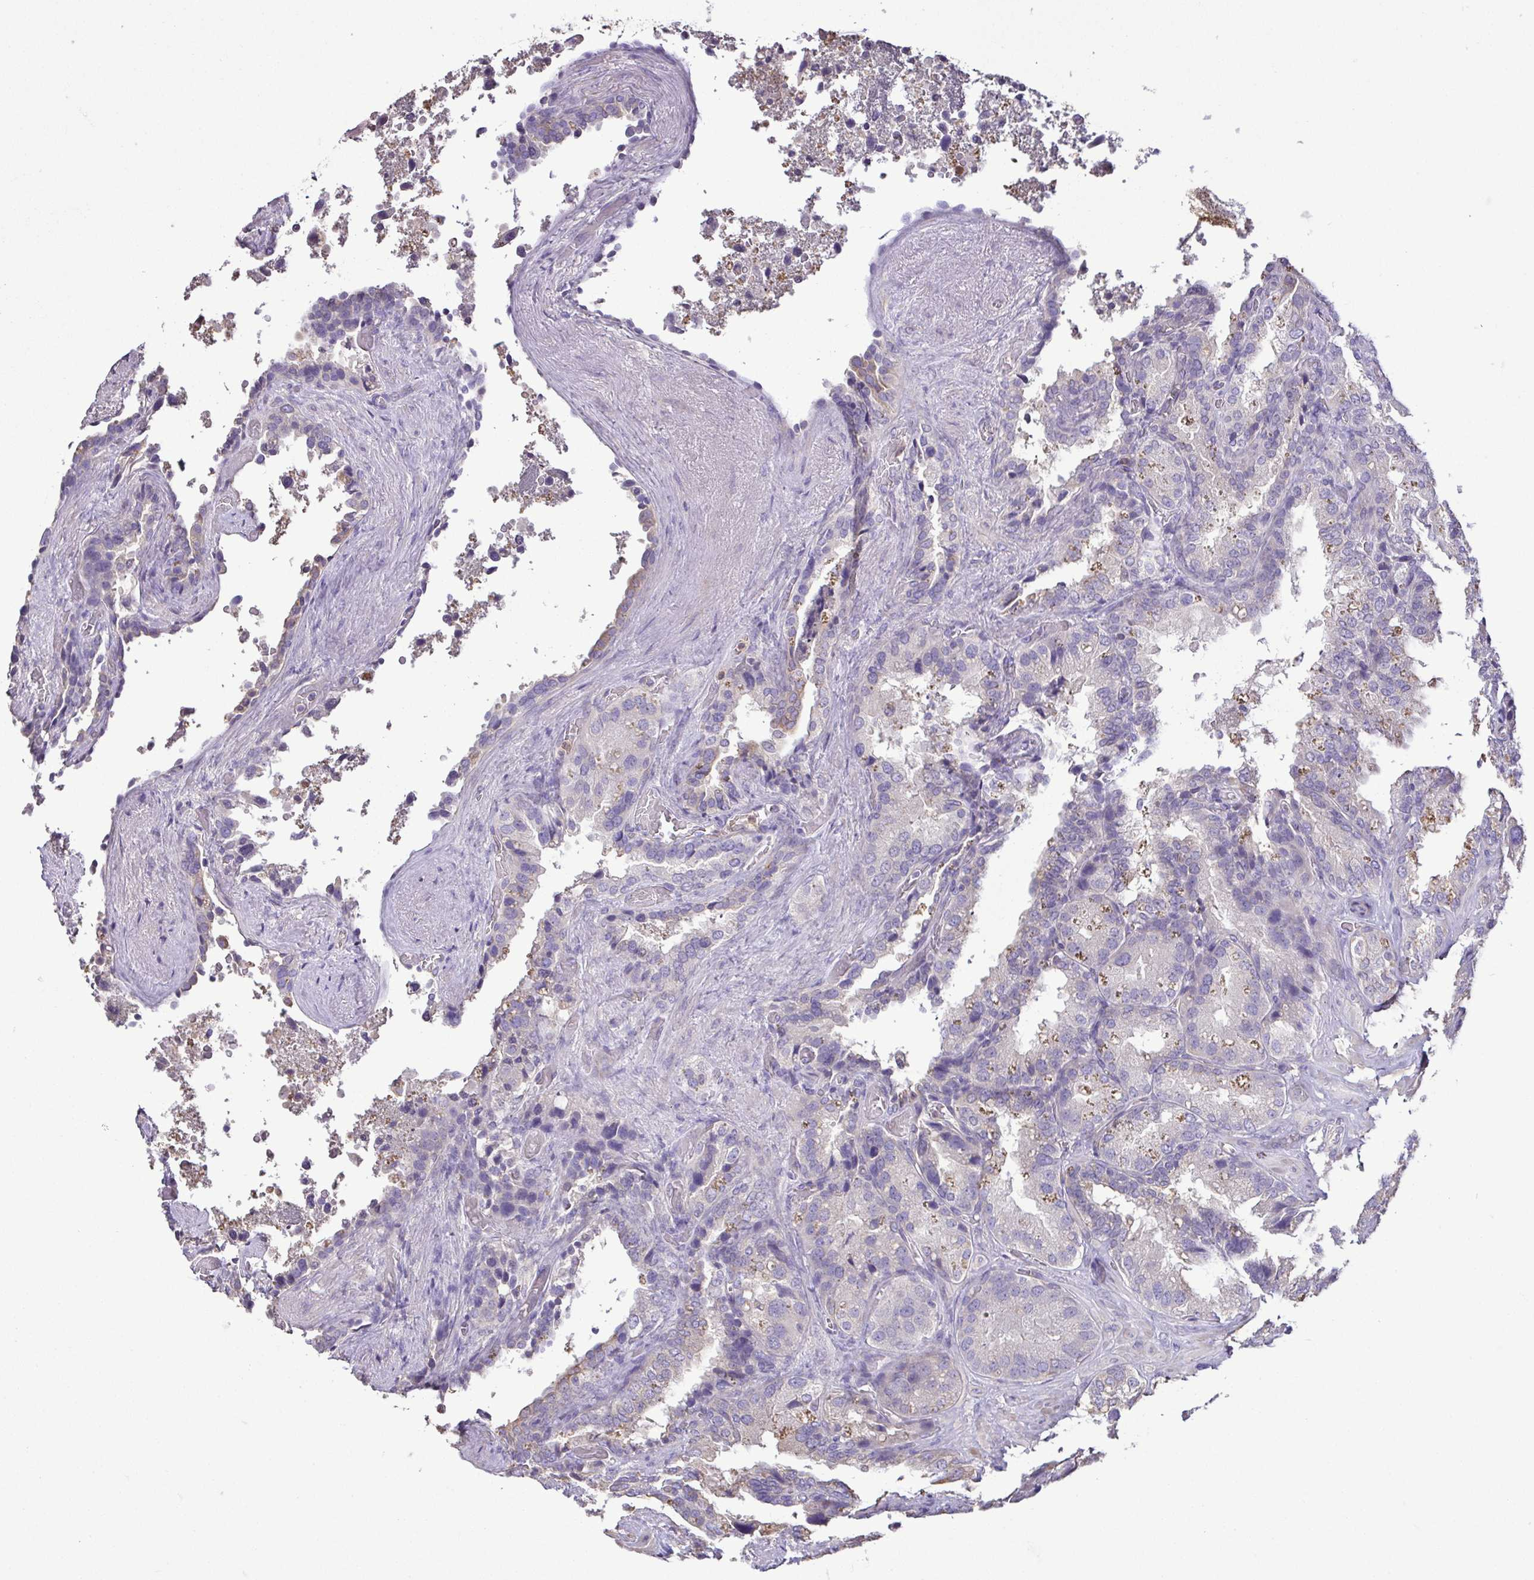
{"staining": {"intensity": "weak", "quantity": "<25%", "location": "cytoplasmic/membranous"}, "tissue": "seminal vesicle", "cell_type": "Glandular cells", "image_type": "normal", "snomed": [{"axis": "morphology", "description": "Normal tissue, NOS"}, {"axis": "topography", "description": "Seminal veicle"}], "caption": "This is a histopathology image of immunohistochemistry staining of benign seminal vesicle, which shows no expression in glandular cells.", "gene": "MYL10", "patient": {"sex": "male", "age": 60}}